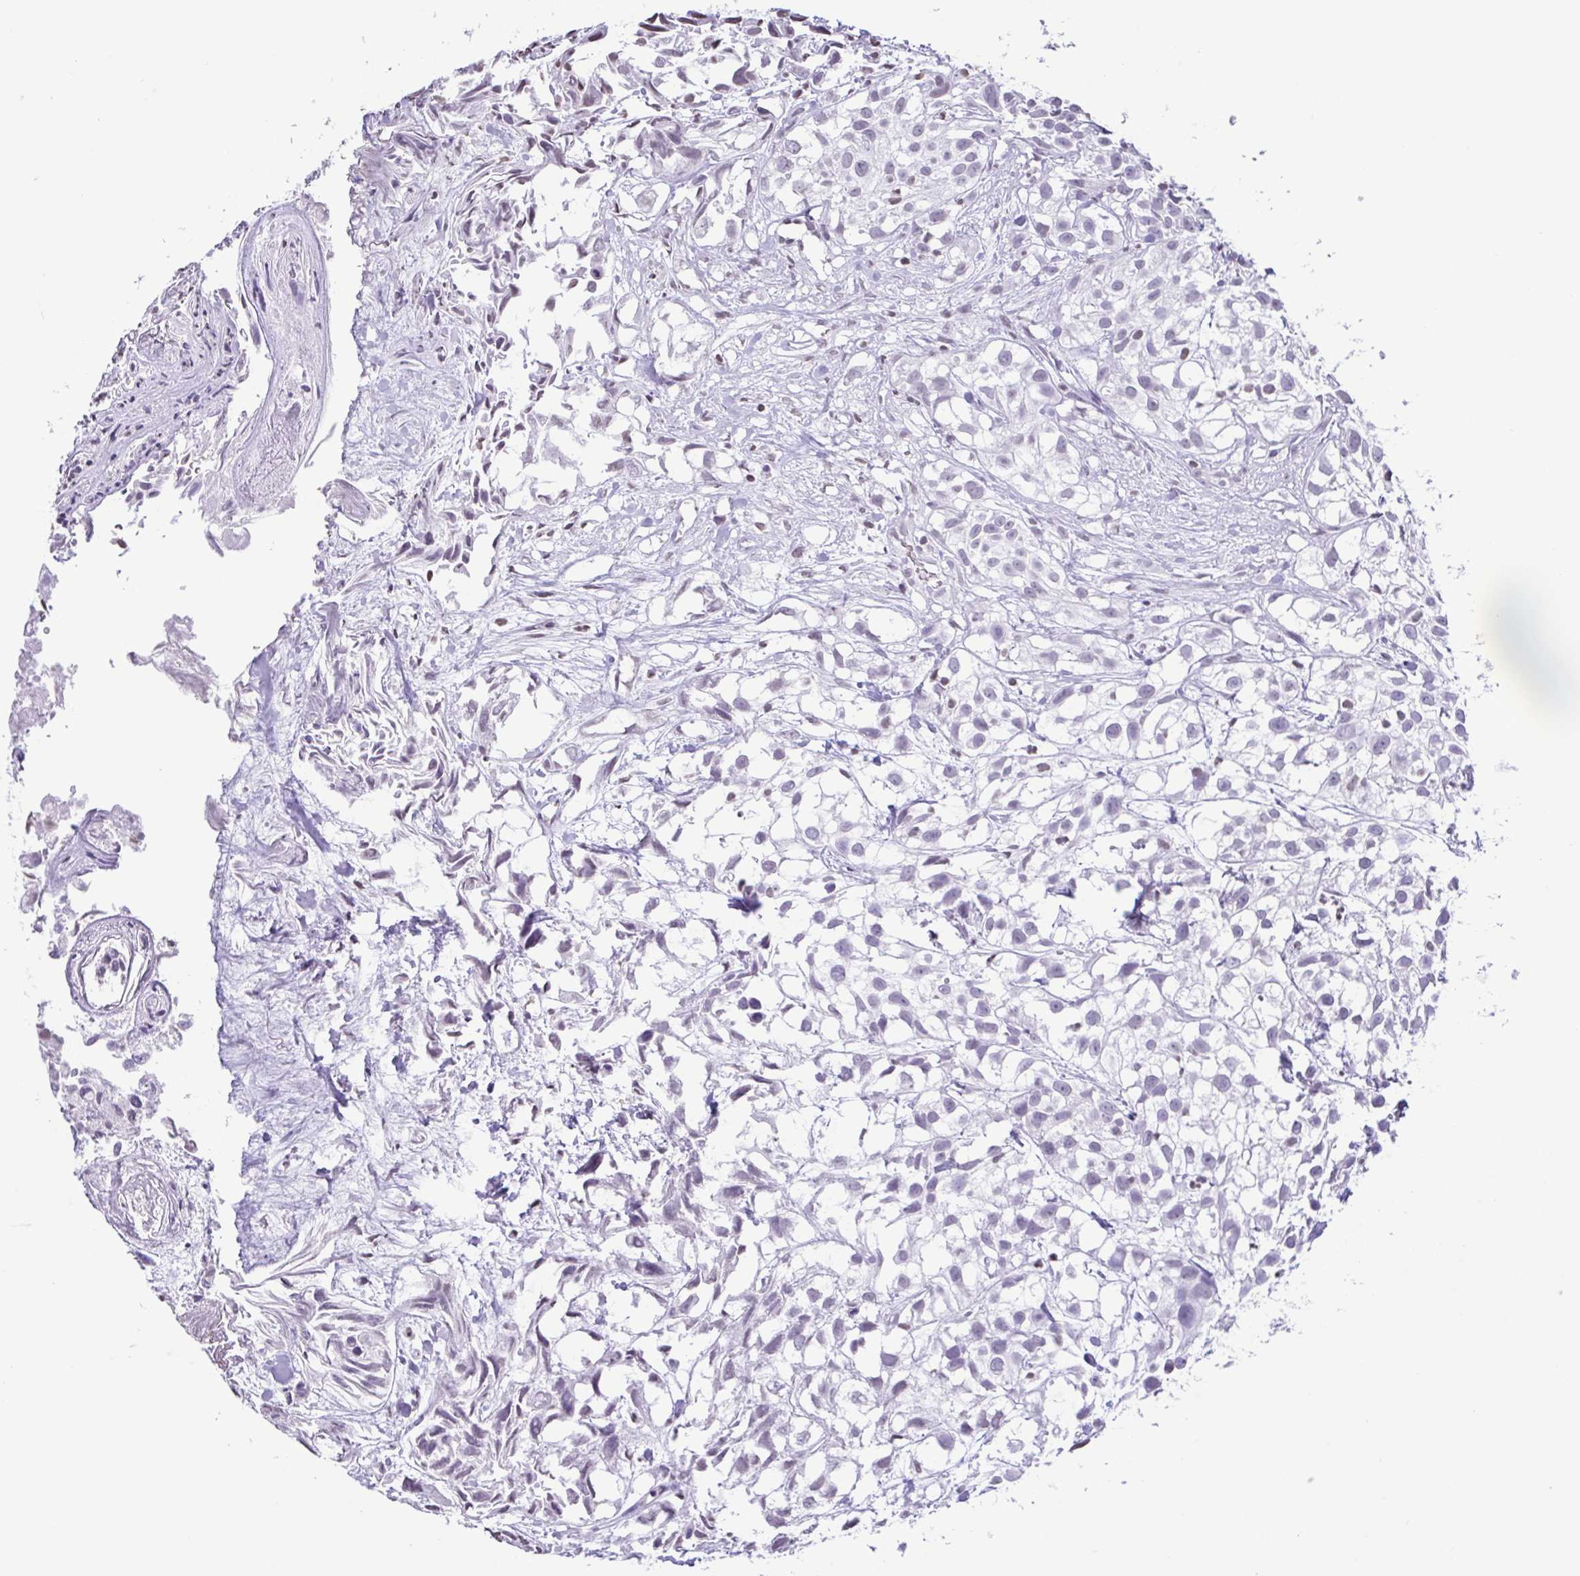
{"staining": {"intensity": "negative", "quantity": "none", "location": "none"}, "tissue": "urothelial cancer", "cell_type": "Tumor cells", "image_type": "cancer", "snomed": [{"axis": "morphology", "description": "Urothelial carcinoma, High grade"}, {"axis": "topography", "description": "Urinary bladder"}], "caption": "High power microscopy image of an immunohistochemistry (IHC) micrograph of urothelial cancer, revealing no significant expression in tumor cells.", "gene": "VCY1B", "patient": {"sex": "male", "age": 56}}